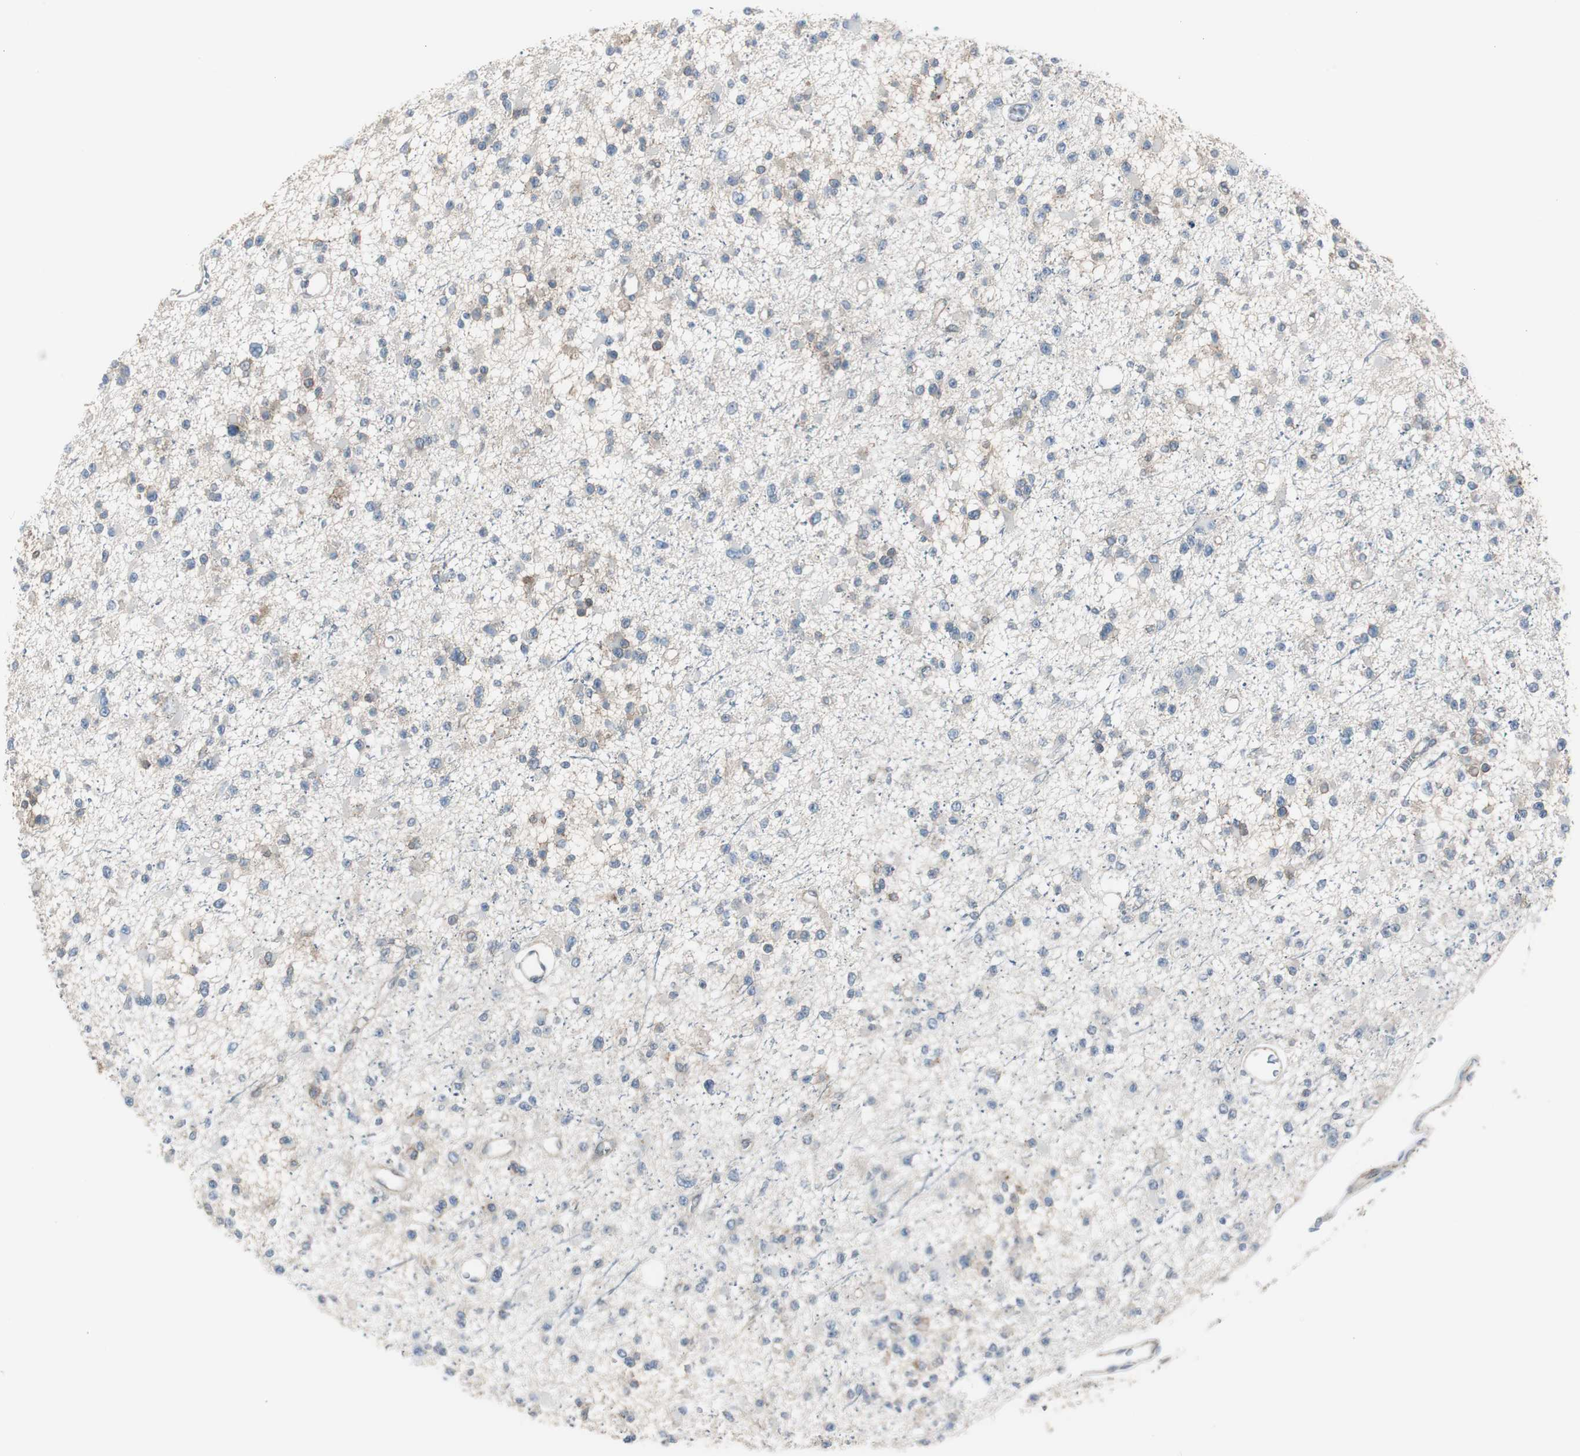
{"staining": {"intensity": "weak", "quantity": "<25%", "location": "cytoplasmic/membranous"}, "tissue": "glioma", "cell_type": "Tumor cells", "image_type": "cancer", "snomed": [{"axis": "morphology", "description": "Glioma, malignant, Low grade"}, {"axis": "topography", "description": "Brain"}], "caption": "Tumor cells show no significant protein expression in malignant low-grade glioma. (DAB immunohistochemistry (IHC) visualized using brightfield microscopy, high magnification).", "gene": "STXBP4", "patient": {"sex": "female", "age": 22}}